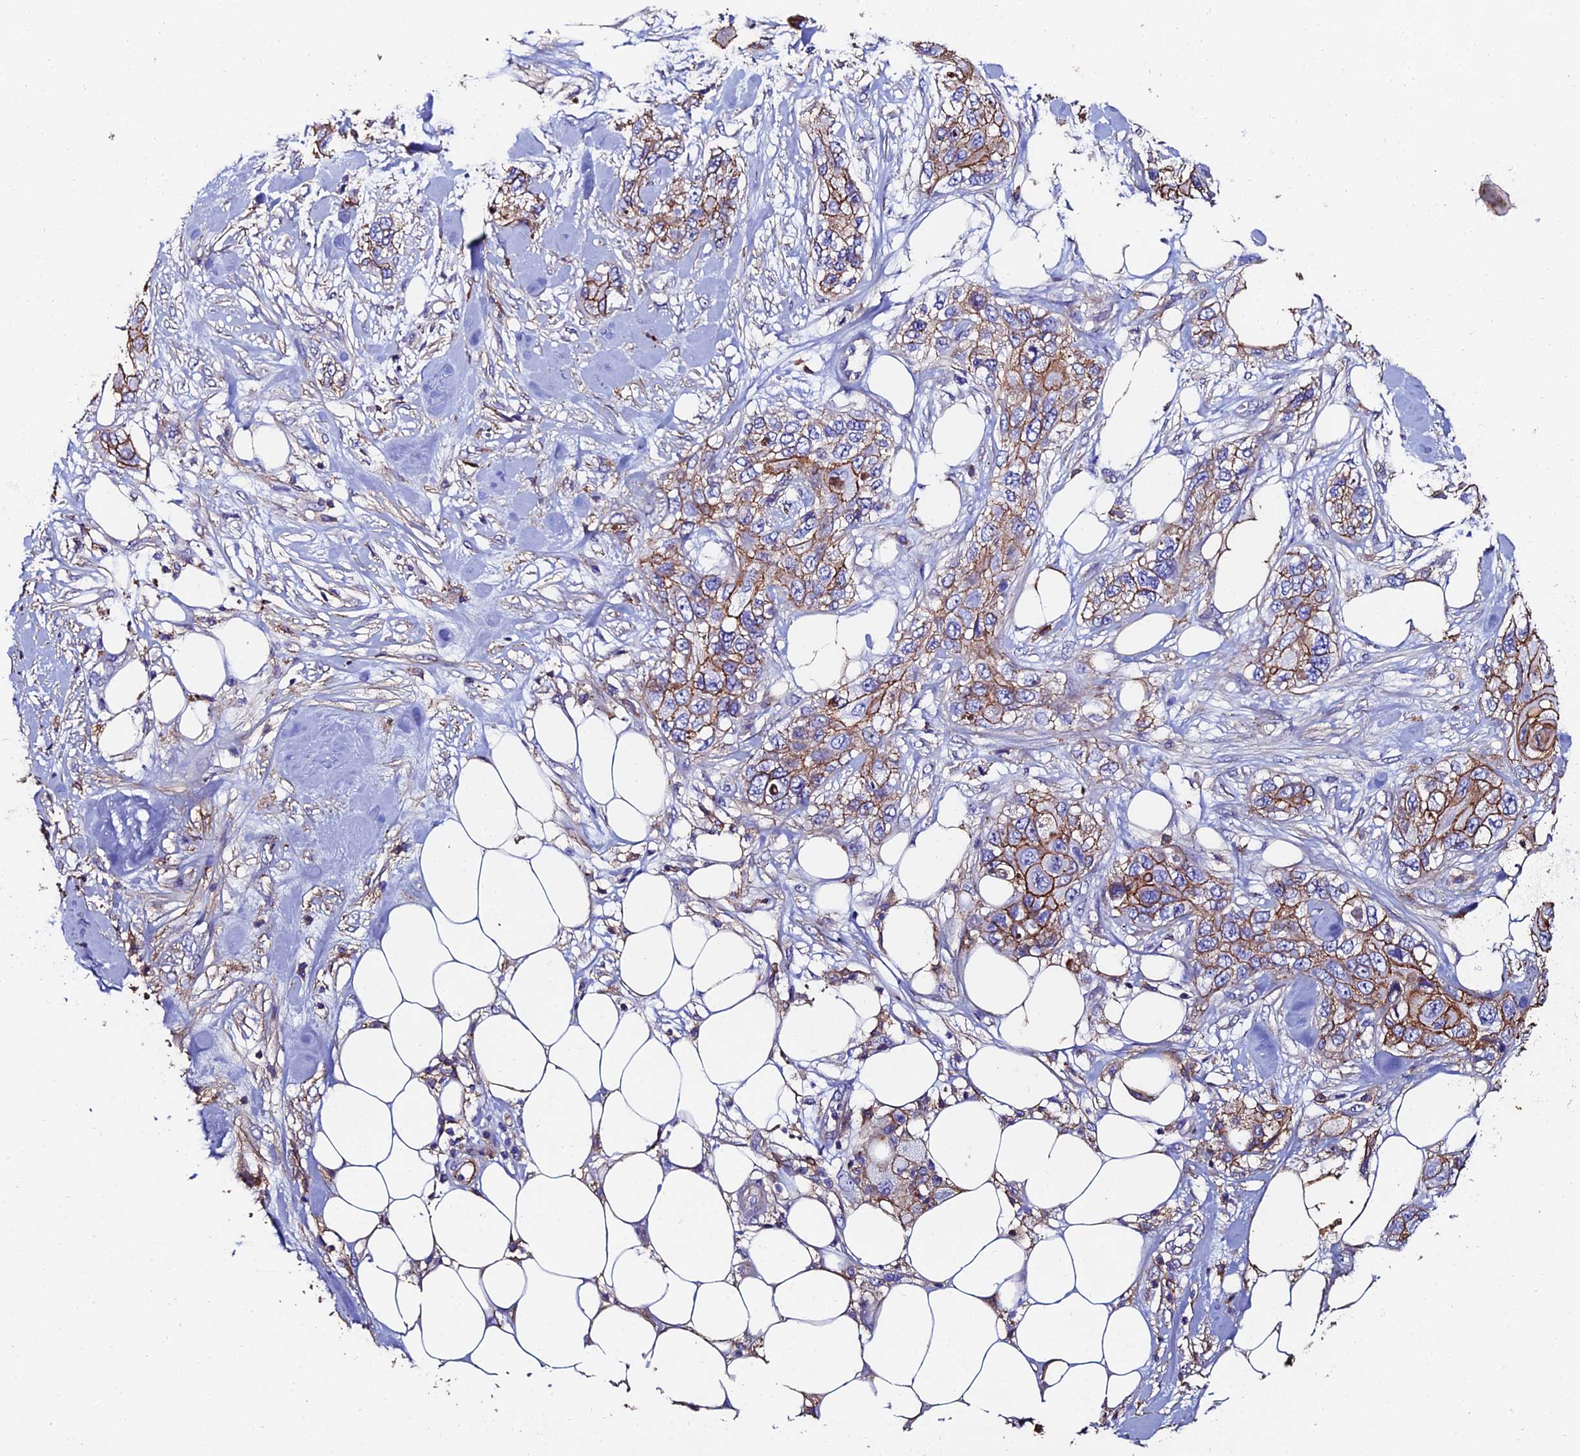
{"staining": {"intensity": "moderate", "quantity": ">75%", "location": "cytoplasmic/membranous"}, "tissue": "skin cancer", "cell_type": "Tumor cells", "image_type": "cancer", "snomed": [{"axis": "morphology", "description": "Normal tissue, NOS"}, {"axis": "morphology", "description": "Squamous cell carcinoma, NOS"}, {"axis": "topography", "description": "Skin"}], "caption": "Tumor cells show medium levels of moderate cytoplasmic/membranous expression in about >75% of cells in skin cancer.", "gene": "C6", "patient": {"sex": "male", "age": 72}}